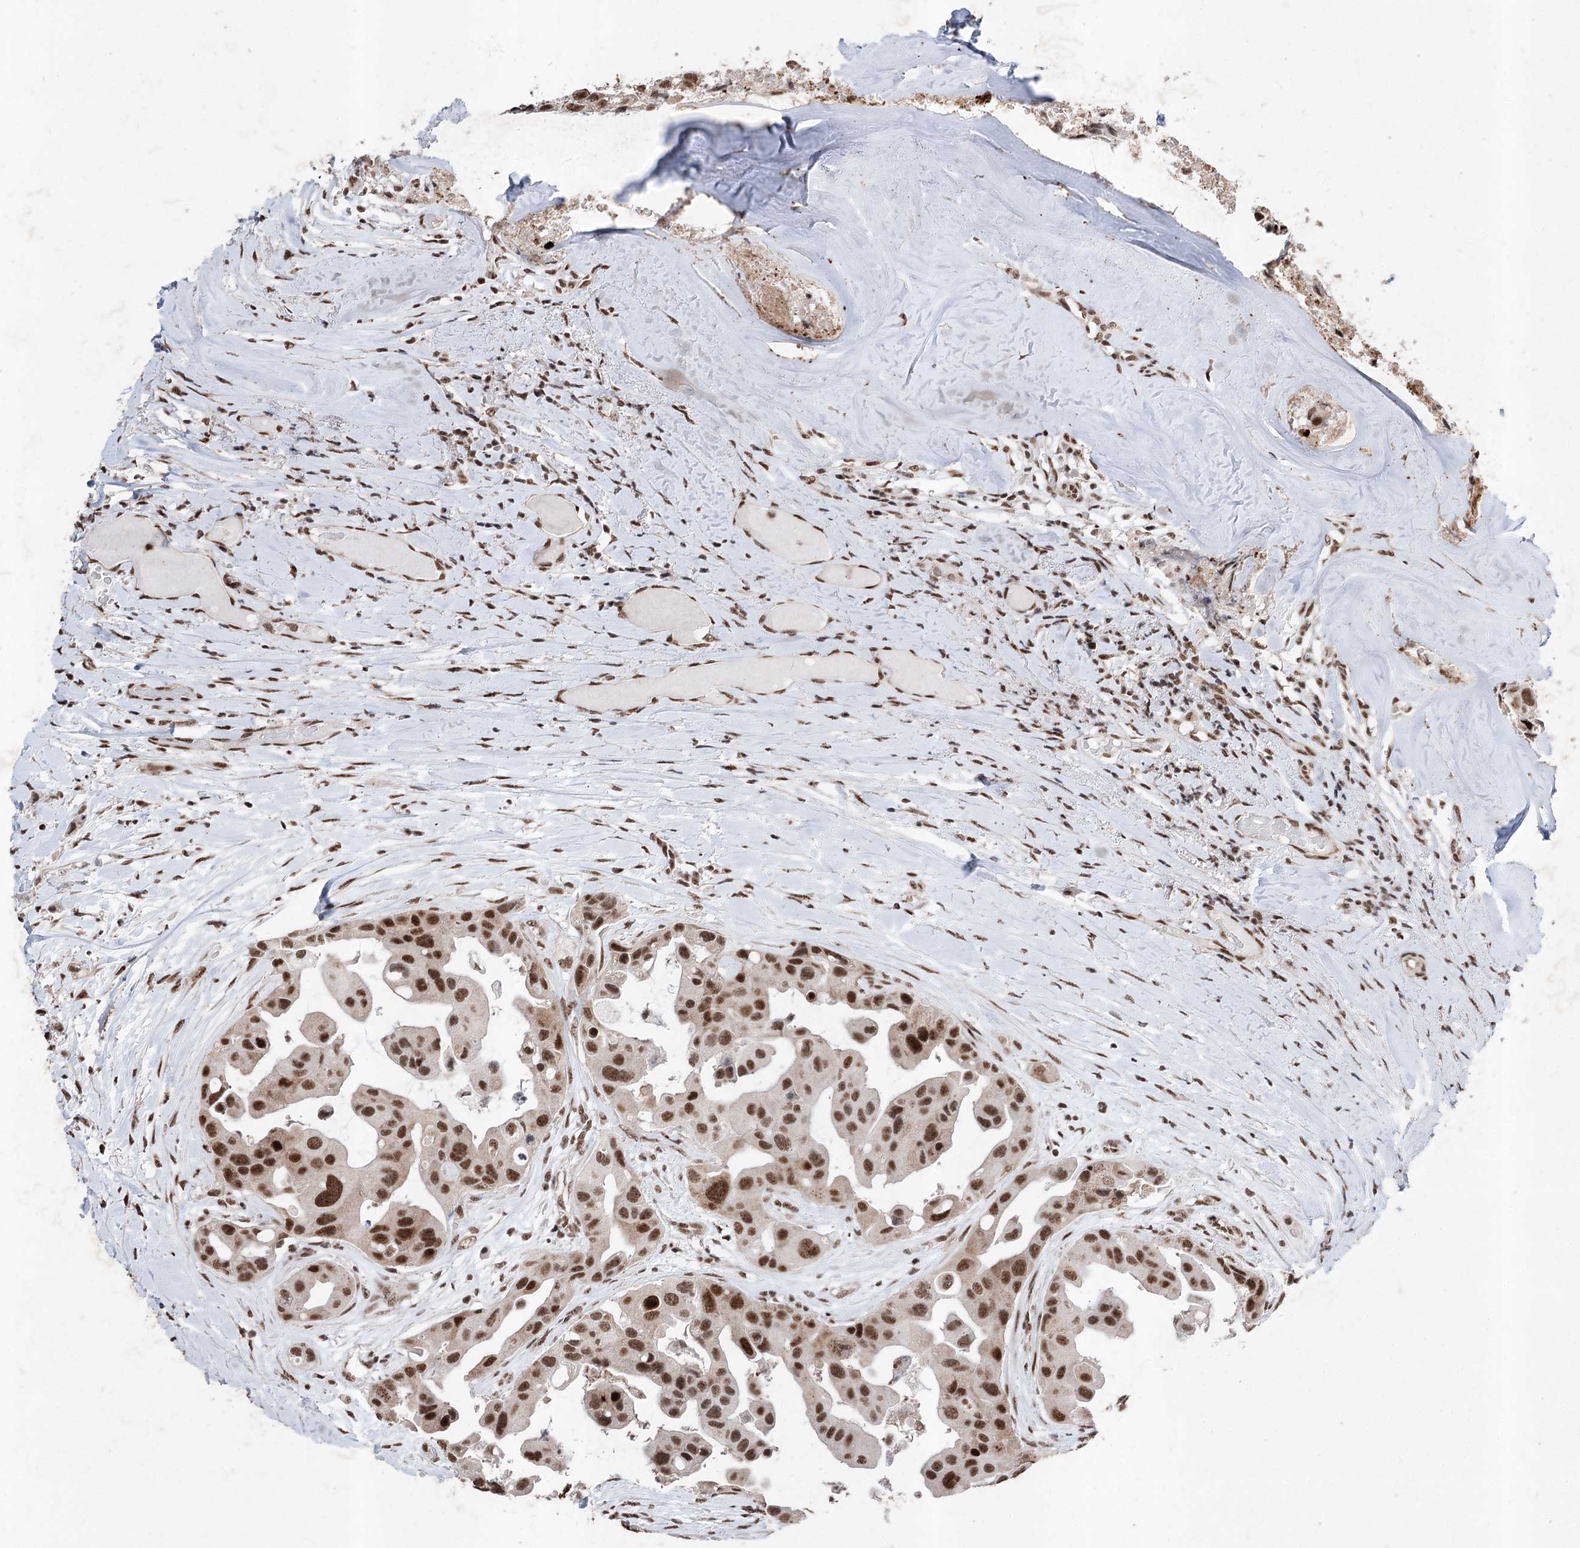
{"staining": {"intensity": "strong", "quantity": ">75%", "location": "nuclear"}, "tissue": "head and neck cancer", "cell_type": "Tumor cells", "image_type": "cancer", "snomed": [{"axis": "morphology", "description": "Adenocarcinoma, NOS"}, {"axis": "morphology", "description": "Adenocarcinoma, metastatic, NOS"}, {"axis": "topography", "description": "Head-Neck"}], "caption": "Protein staining of head and neck metastatic adenocarcinoma tissue shows strong nuclear positivity in approximately >75% of tumor cells.", "gene": "PDCD4", "patient": {"sex": "male", "age": 75}}